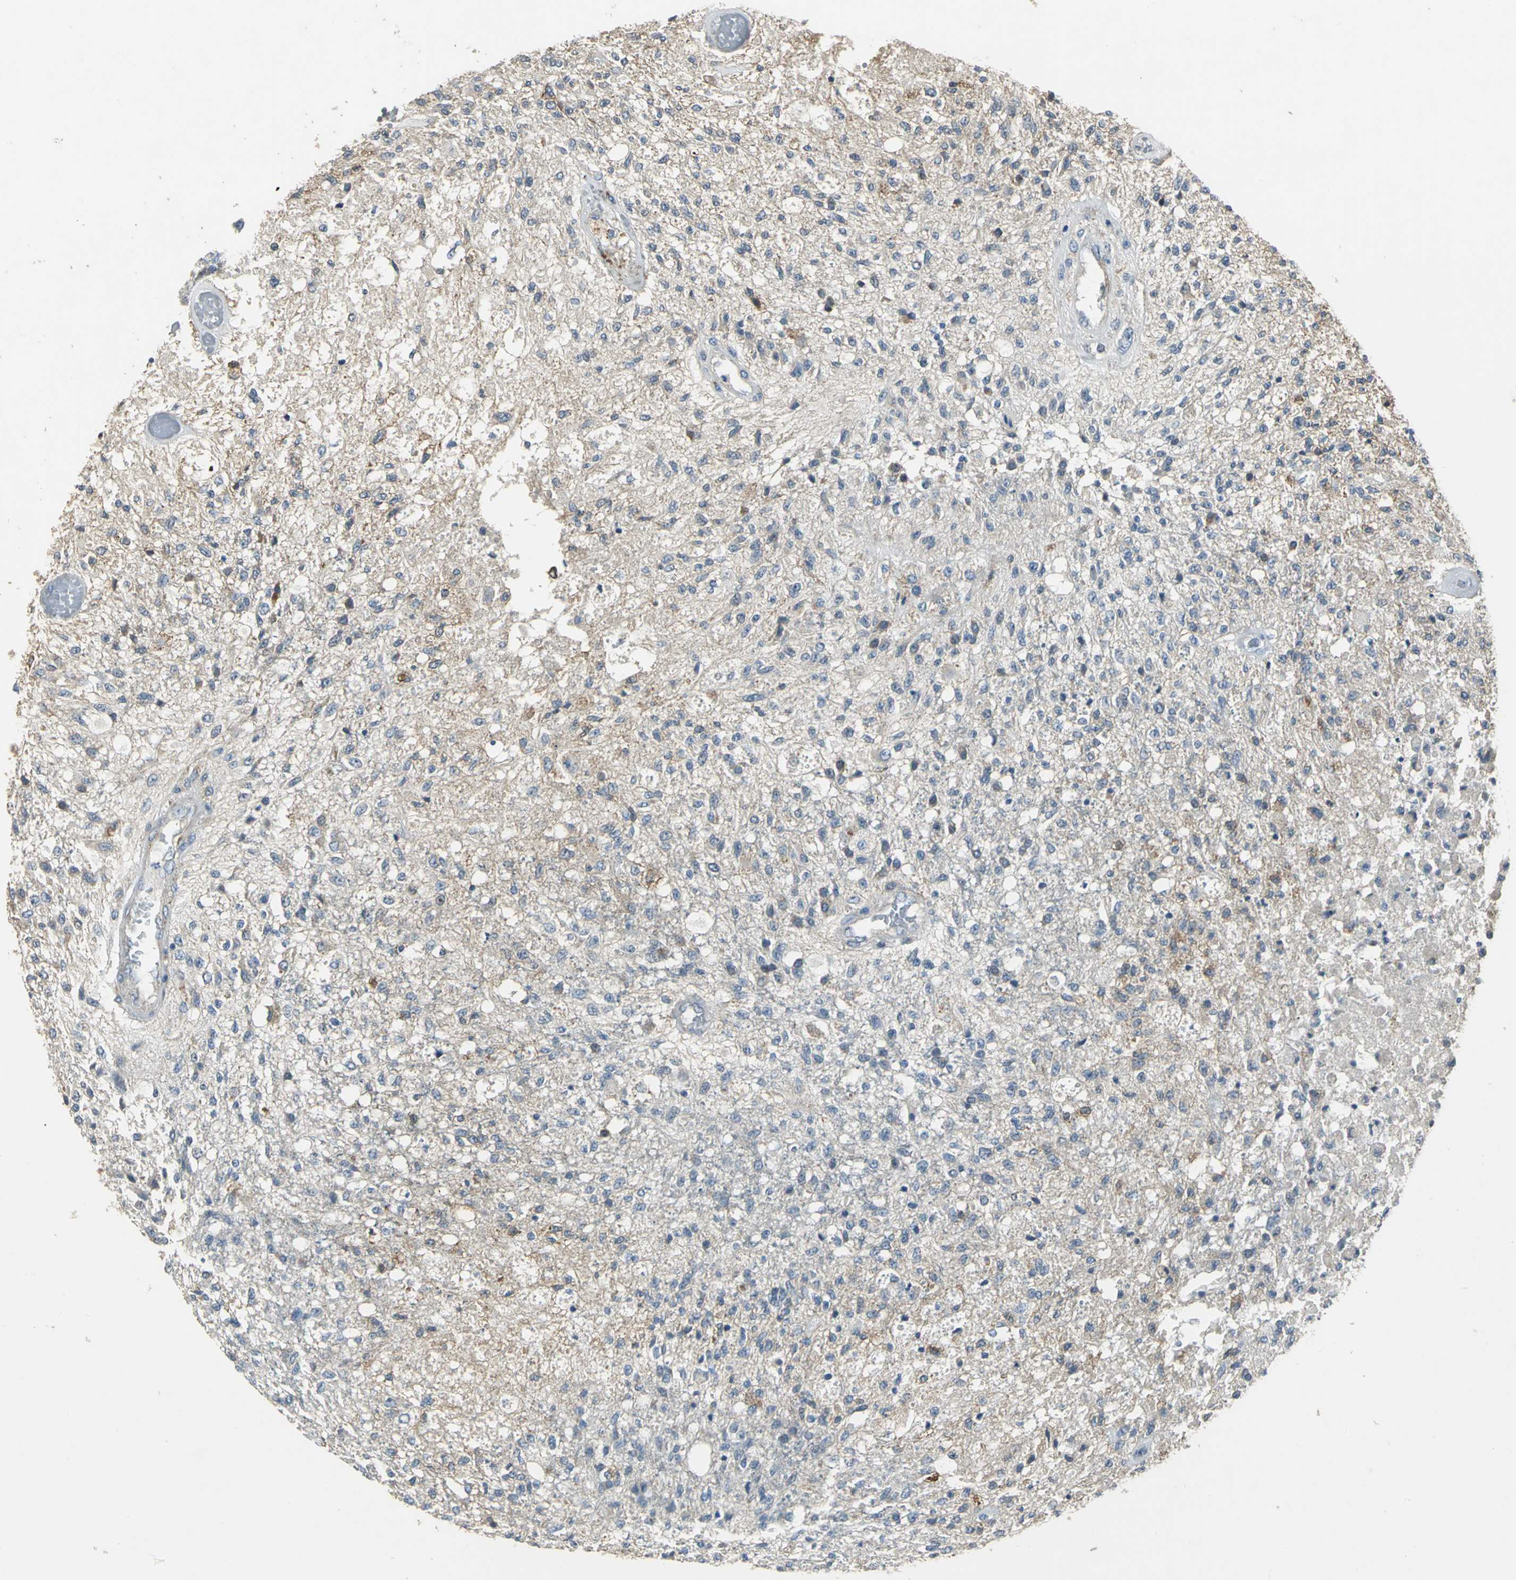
{"staining": {"intensity": "moderate", "quantity": "<25%", "location": "cytoplasmic/membranous"}, "tissue": "glioma", "cell_type": "Tumor cells", "image_type": "cancer", "snomed": [{"axis": "morphology", "description": "Normal tissue, NOS"}, {"axis": "morphology", "description": "Glioma, malignant, High grade"}, {"axis": "topography", "description": "Cerebral cortex"}], "caption": "Immunohistochemistry (IHC) (DAB) staining of high-grade glioma (malignant) shows moderate cytoplasmic/membranous protein staining in approximately <25% of tumor cells. (Stains: DAB in brown, nuclei in blue, Microscopy: brightfield microscopy at high magnification).", "gene": "JADE3", "patient": {"sex": "male", "age": 77}}